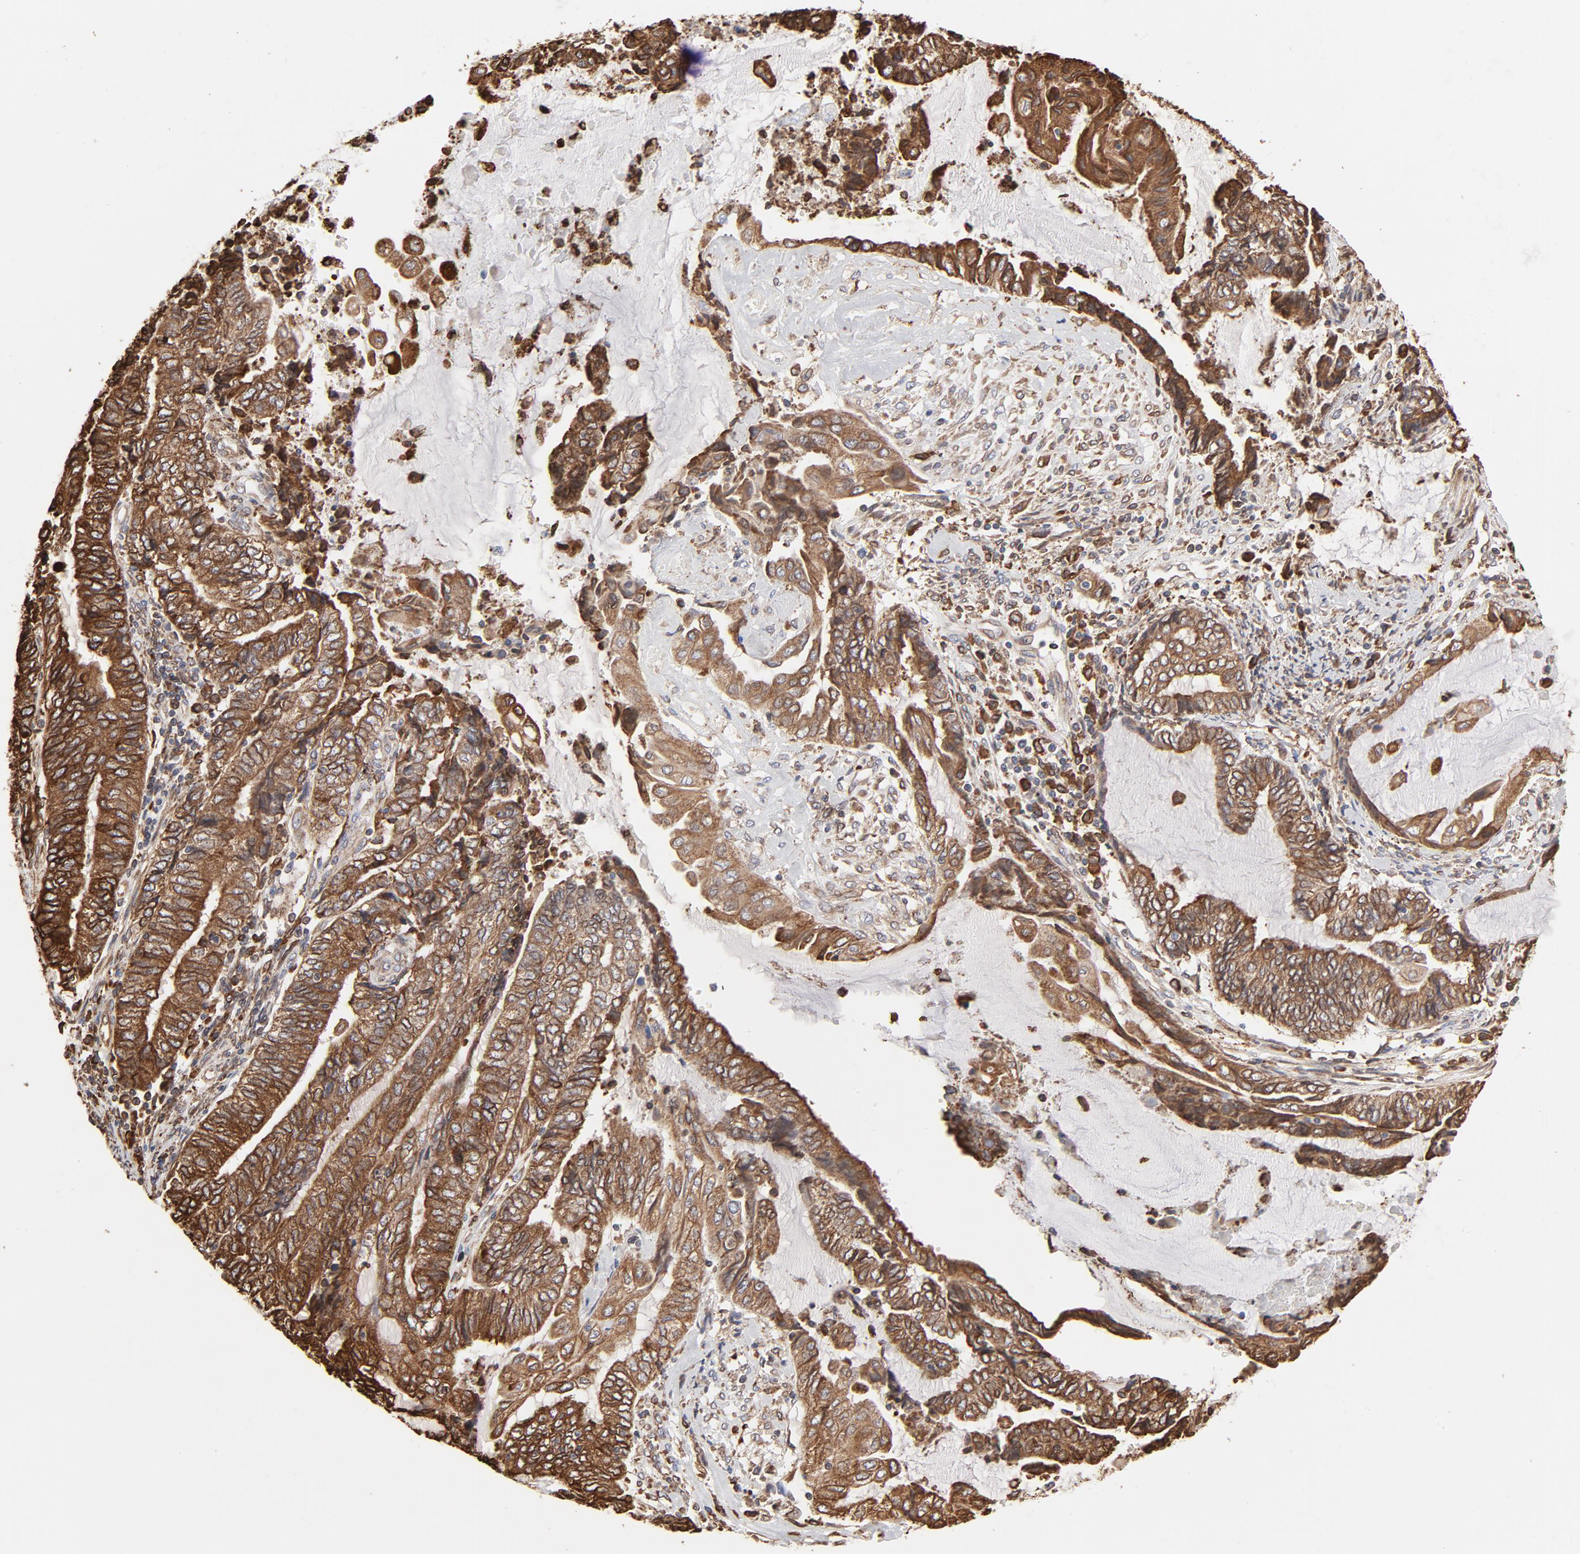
{"staining": {"intensity": "strong", "quantity": ">75%", "location": "cytoplasmic/membranous"}, "tissue": "endometrial cancer", "cell_type": "Tumor cells", "image_type": "cancer", "snomed": [{"axis": "morphology", "description": "Adenocarcinoma, NOS"}, {"axis": "topography", "description": "Uterus"}, {"axis": "topography", "description": "Endometrium"}], "caption": "Immunohistochemical staining of human endometrial adenocarcinoma shows strong cytoplasmic/membranous protein staining in about >75% of tumor cells.", "gene": "CANX", "patient": {"sex": "female", "age": 70}}